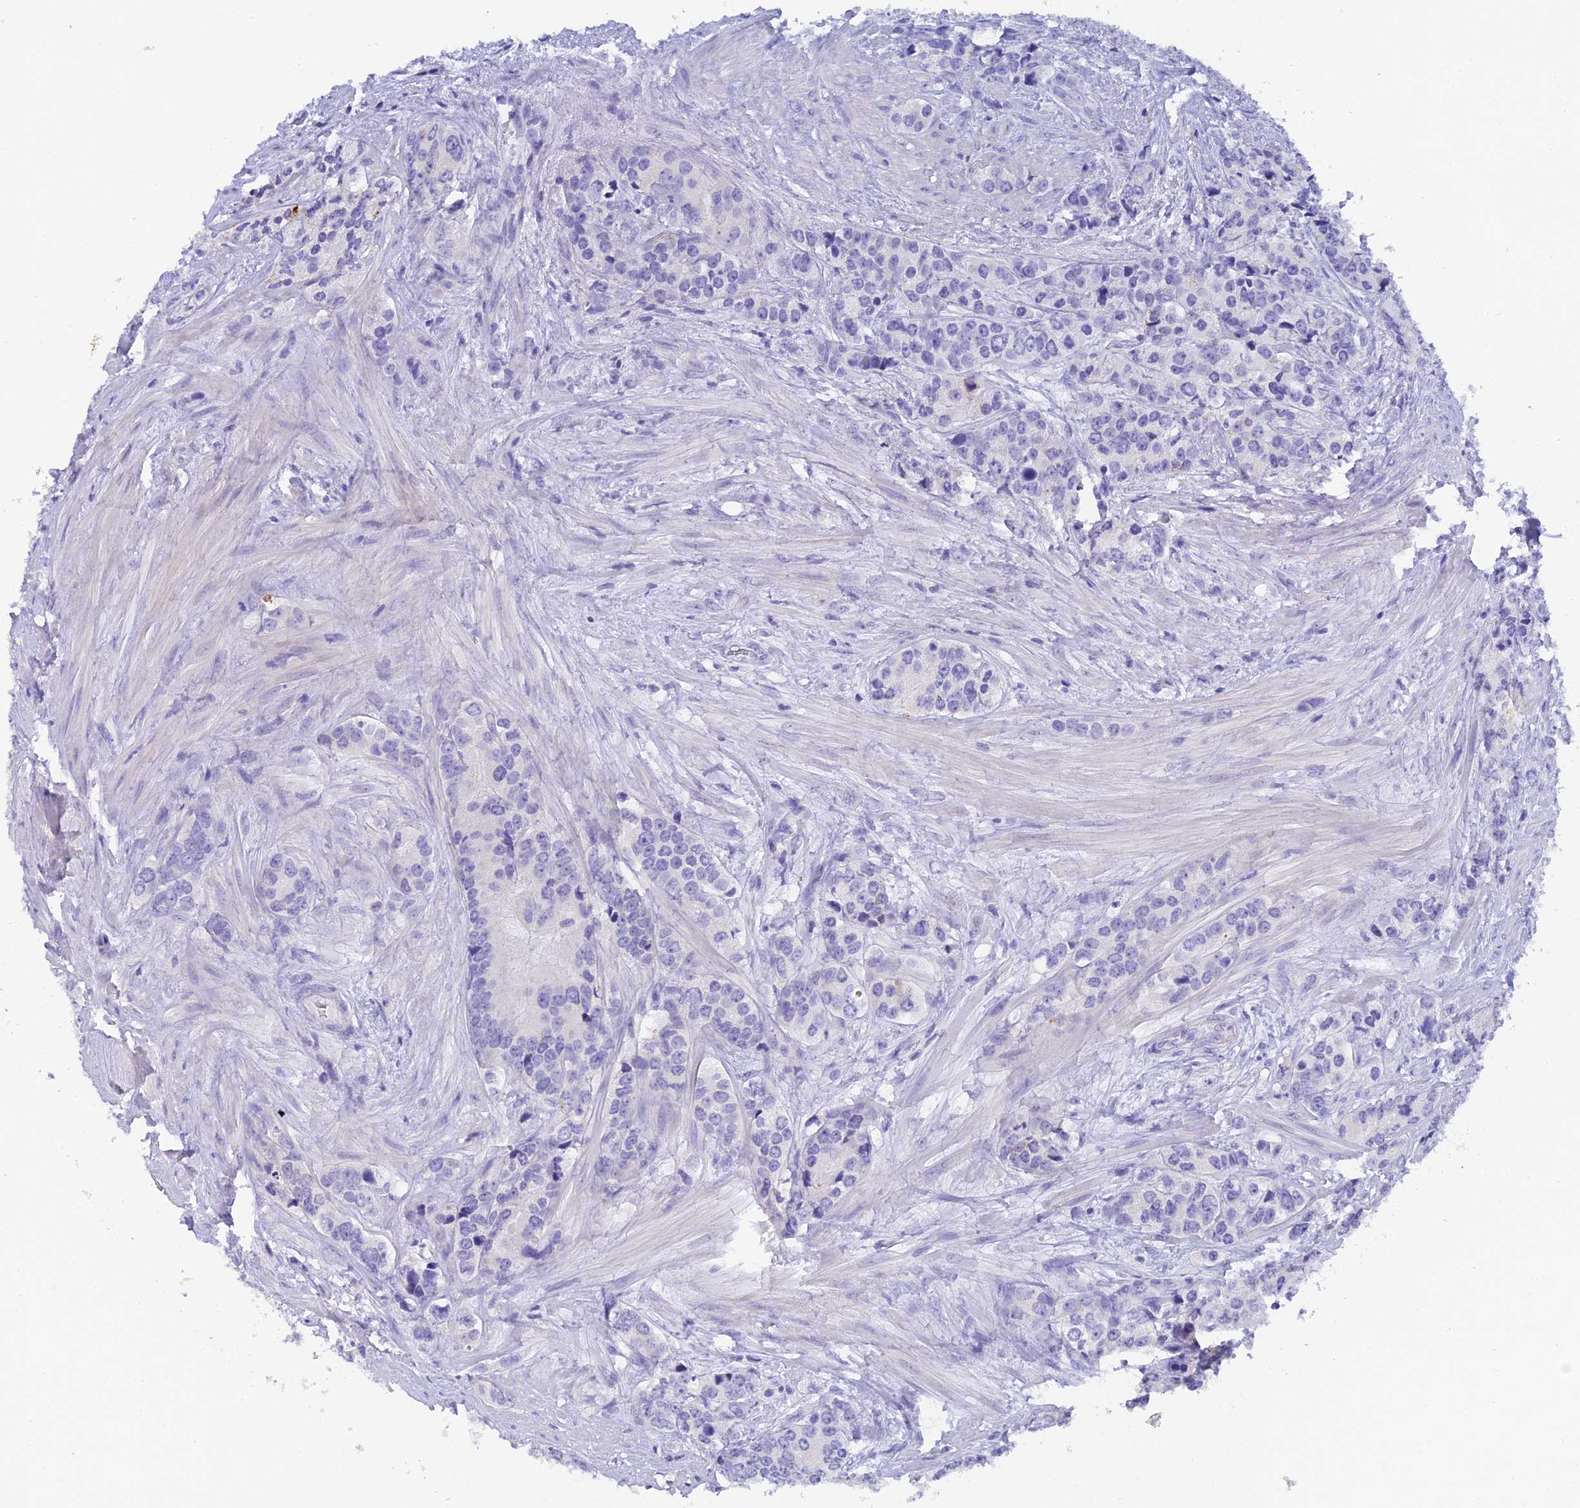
{"staining": {"intensity": "negative", "quantity": "none", "location": "none"}, "tissue": "prostate cancer", "cell_type": "Tumor cells", "image_type": "cancer", "snomed": [{"axis": "morphology", "description": "Adenocarcinoma, High grade"}, {"axis": "topography", "description": "Prostate"}], "caption": "An image of high-grade adenocarcinoma (prostate) stained for a protein exhibits no brown staining in tumor cells.", "gene": "C12orf29", "patient": {"sex": "male", "age": 62}}